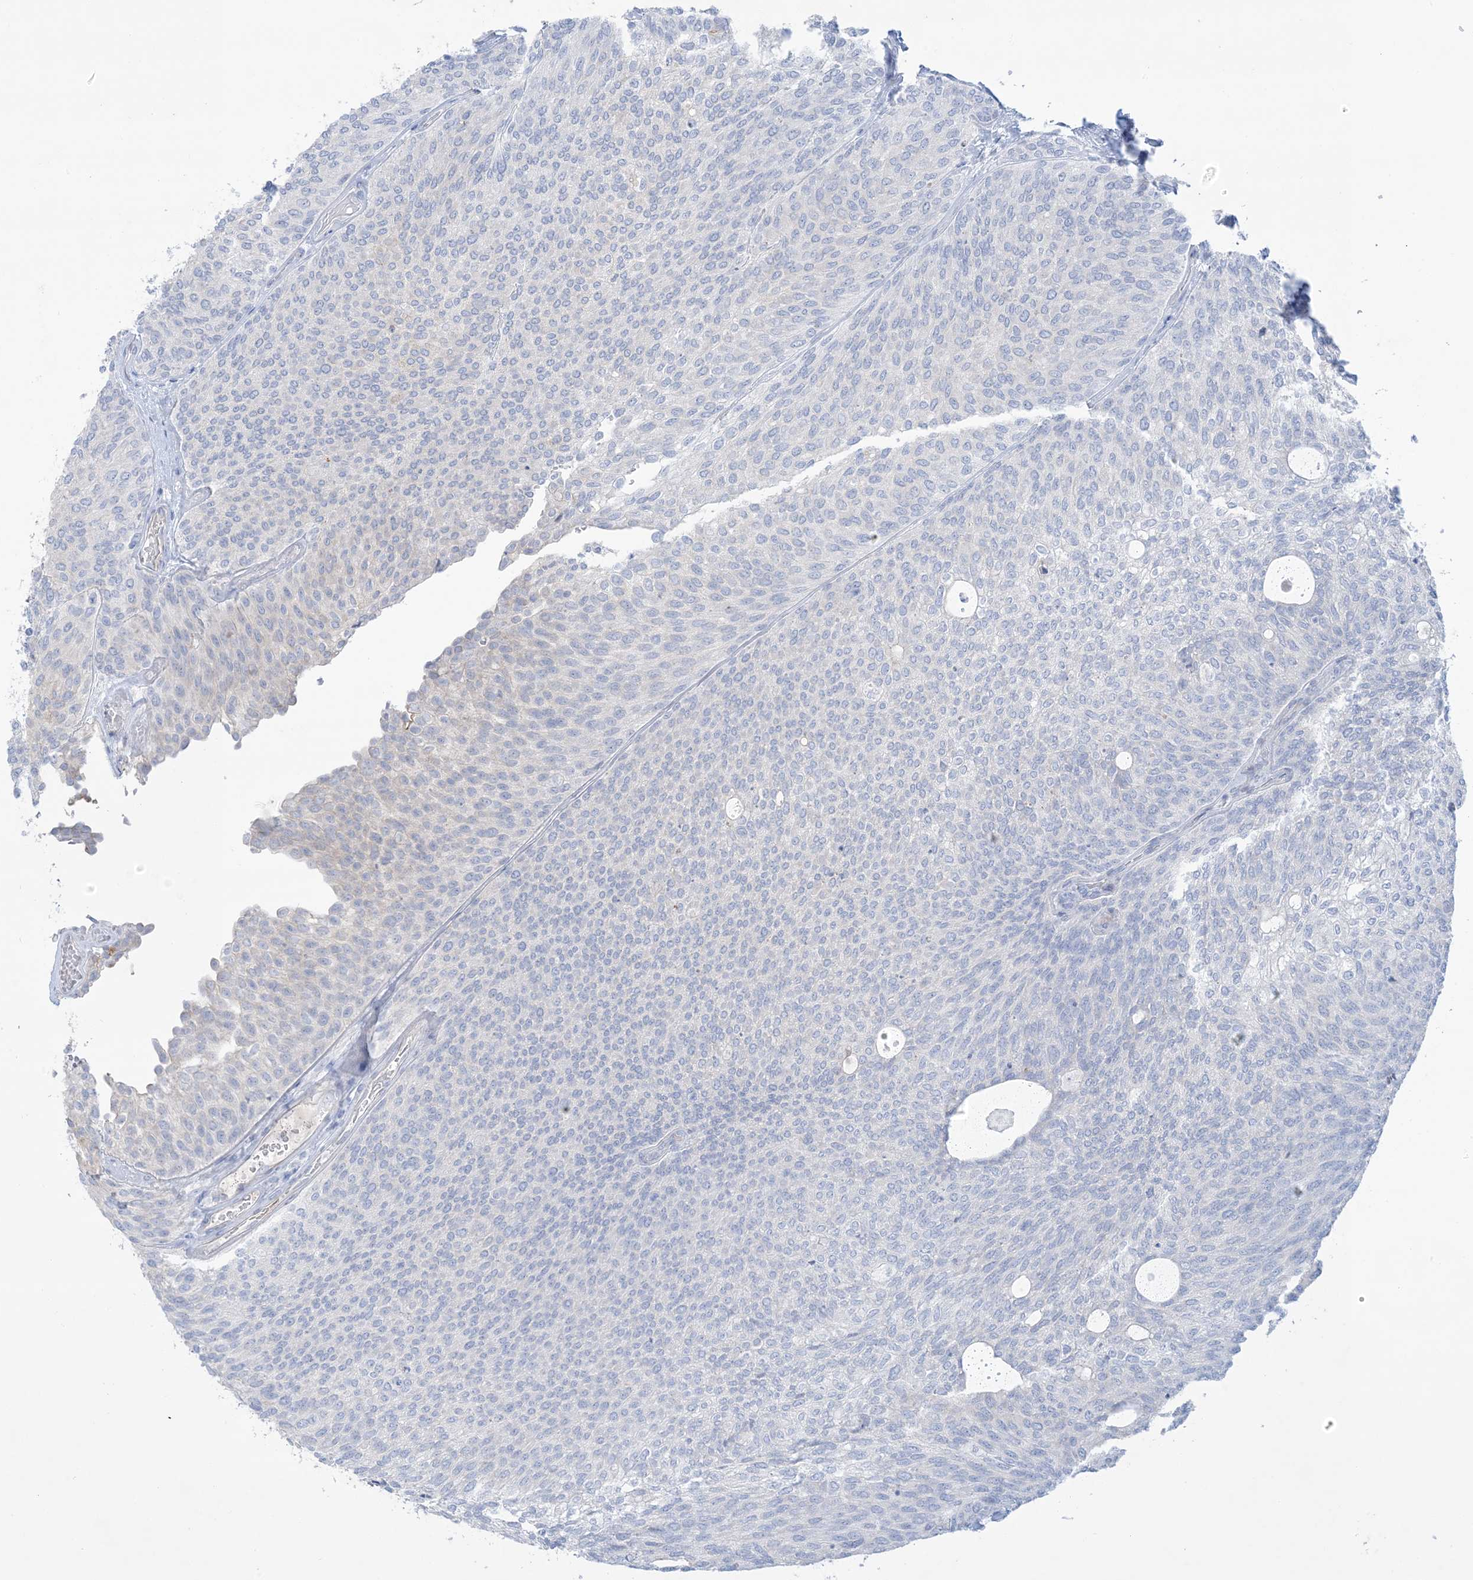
{"staining": {"intensity": "negative", "quantity": "none", "location": "none"}, "tissue": "urothelial cancer", "cell_type": "Tumor cells", "image_type": "cancer", "snomed": [{"axis": "morphology", "description": "Urothelial carcinoma, Low grade"}, {"axis": "topography", "description": "Urinary bladder"}], "caption": "The immunohistochemistry histopathology image has no significant positivity in tumor cells of urothelial cancer tissue. (Brightfield microscopy of DAB (3,3'-diaminobenzidine) immunohistochemistry (IHC) at high magnification).", "gene": "ATP11C", "patient": {"sex": "female", "age": 79}}